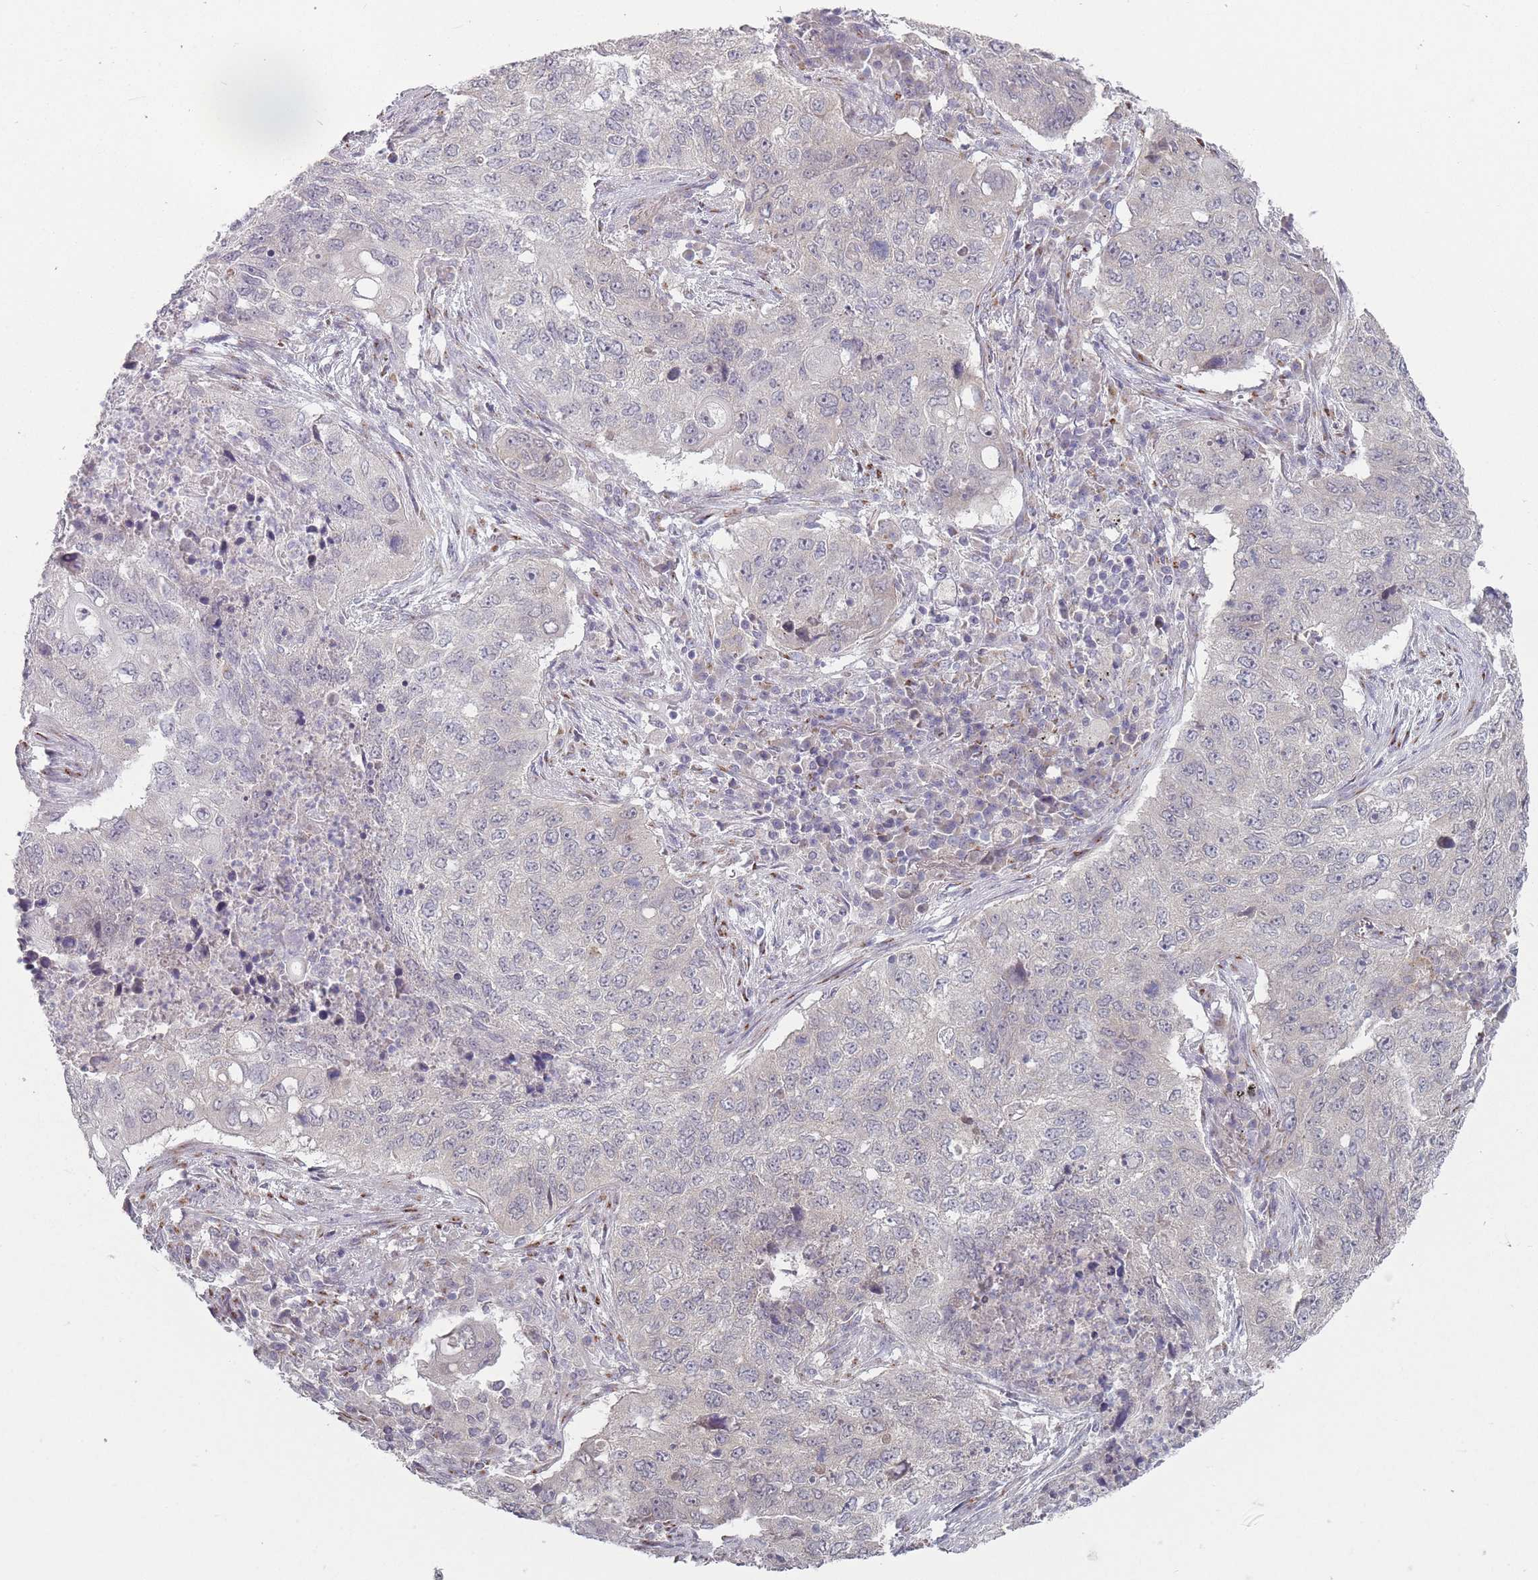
{"staining": {"intensity": "negative", "quantity": "none", "location": "none"}, "tissue": "lung cancer", "cell_type": "Tumor cells", "image_type": "cancer", "snomed": [{"axis": "morphology", "description": "Squamous cell carcinoma, NOS"}, {"axis": "topography", "description": "Lung"}], "caption": "Histopathology image shows no significant protein positivity in tumor cells of lung squamous cell carcinoma.", "gene": "AKAIN1", "patient": {"sex": "female", "age": 63}}